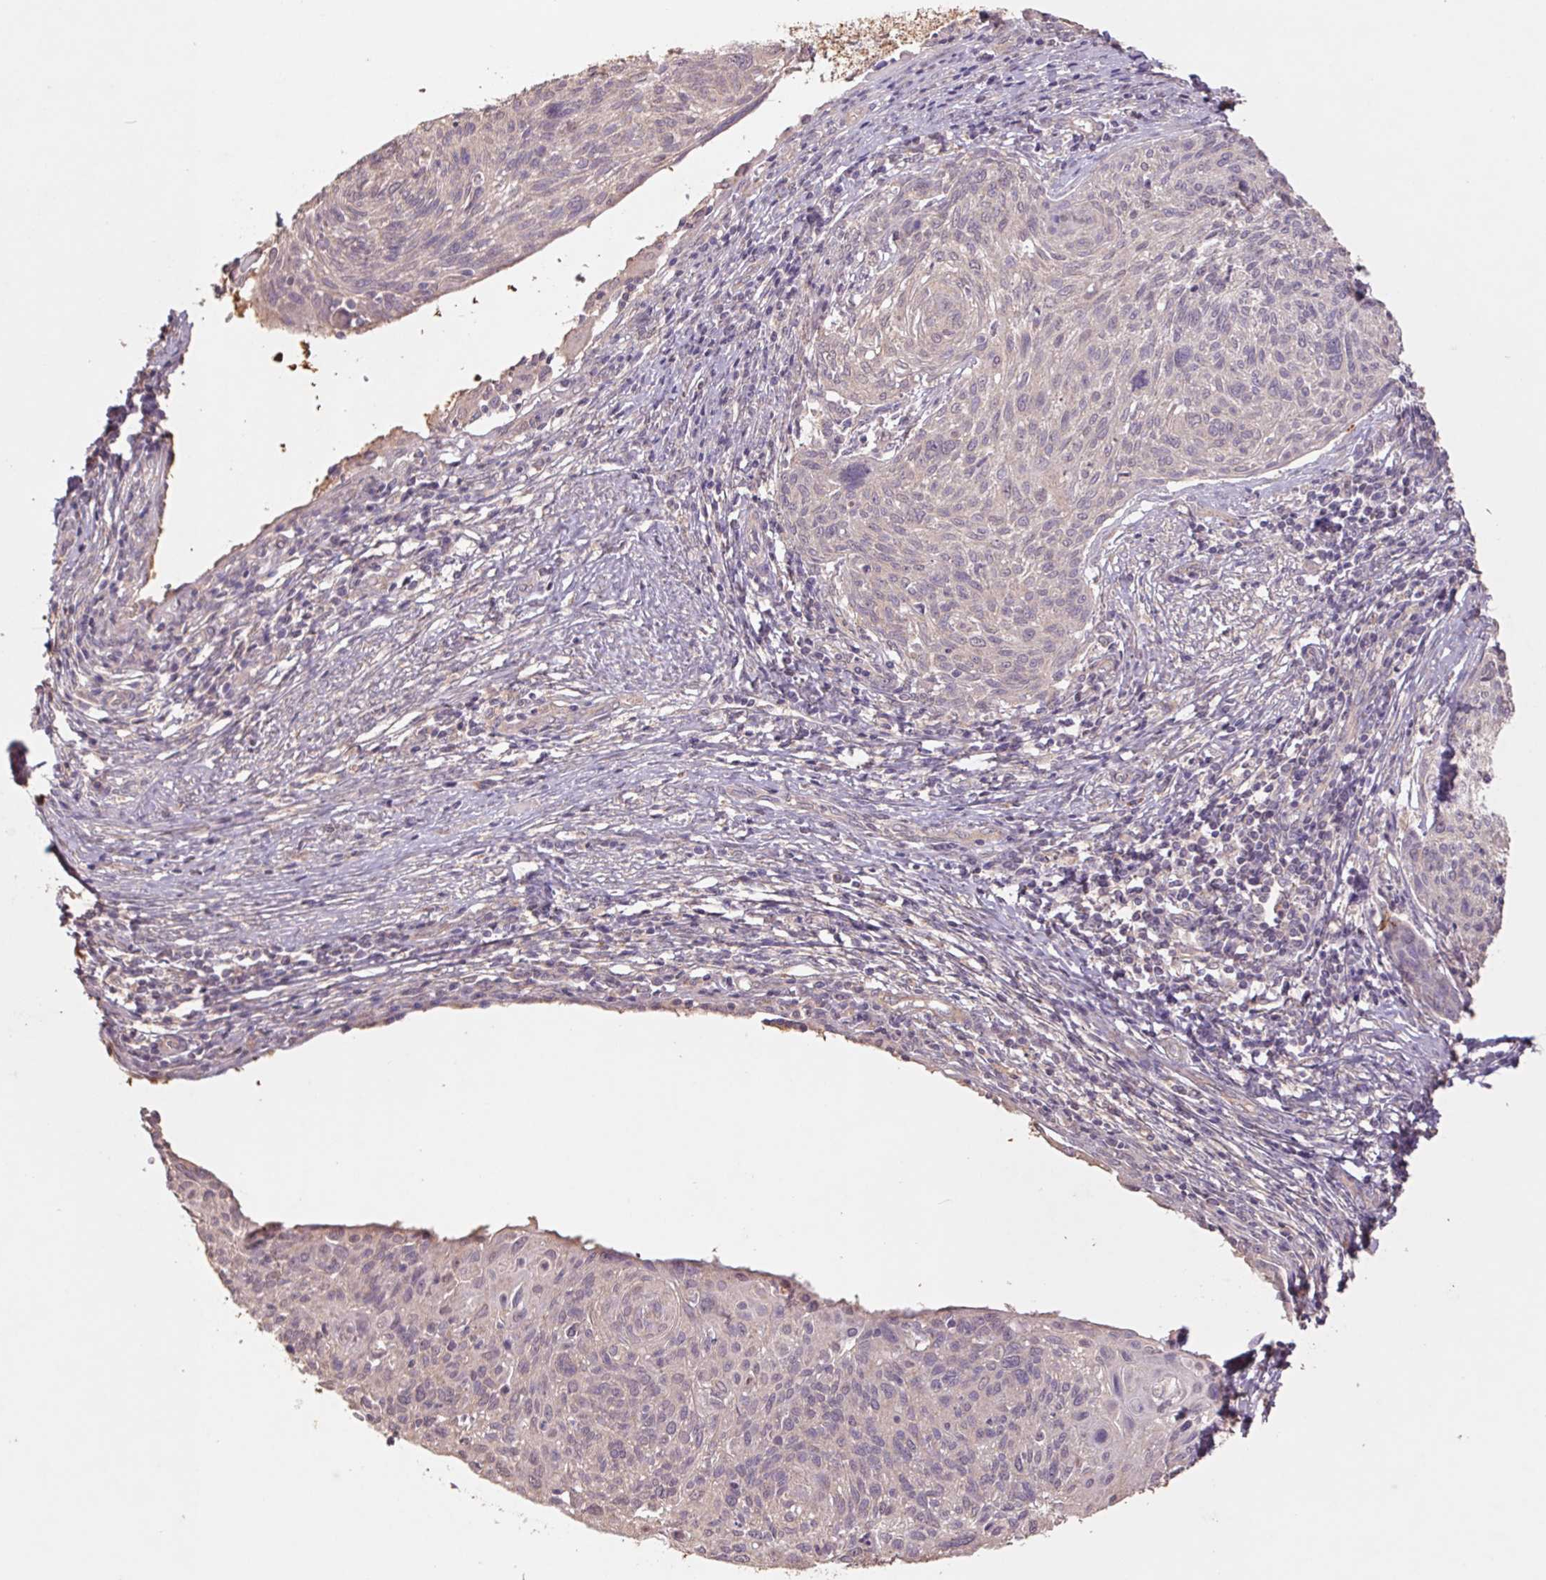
{"staining": {"intensity": "negative", "quantity": "none", "location": "none"}, "tissue": "cervical cancer", "cell_type": "Tumor cells", "image_type": "cancer", "snomed": [{"axis": "morphology", "description": "Squamous cell carcinoma, NOS"}, {"axis": "topography", "description": "Cervix"}], "caption": "A histopathology image of cervical squamous cell carcinoma stained for a protein displays no brown staining in tumor cells.", "gene": "GRM2", "patient": {"sex": "female", "age": 49}}